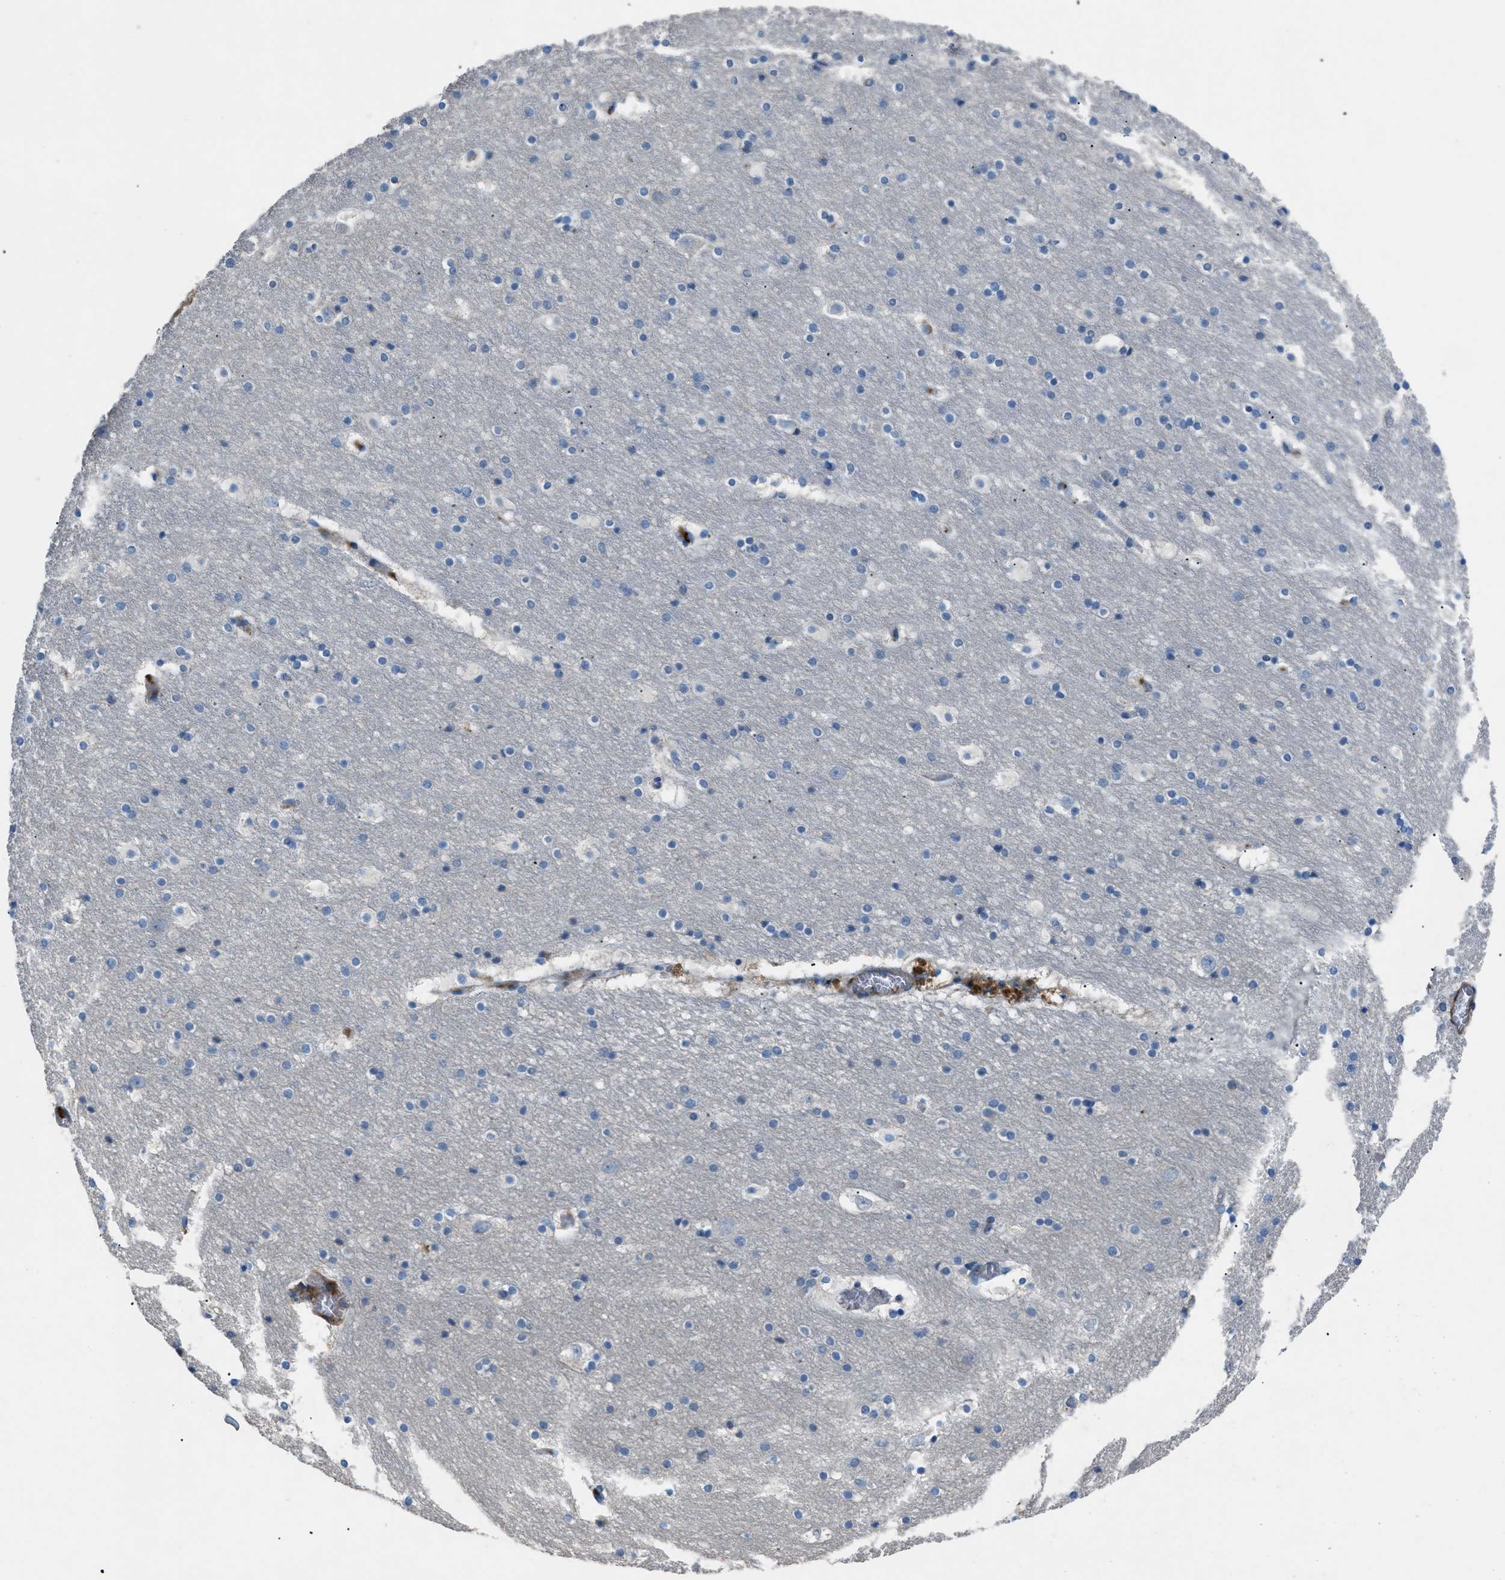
{"staining": {"intensity": "moderate", "quantity": "<25%", "location": "cytoplasmic/membranous"}, "tissue": "hippocampus", "cell_type": "Glial cells", "image_type": "normal", "snomed": [{"axis": "morphology", "description": "Normal tissue, NOS"}, {"axis": "topography", "description": "Hippocampus"}], "caption": "IHC photomicrograph of normal hippocampus stained for a protein (brown), which shows low levels of moderate cytoplasmic/membranous staining in about <25% of glial cells.", "gene": "SGCZ", "patient": {"sex": "male", "age": 45}}